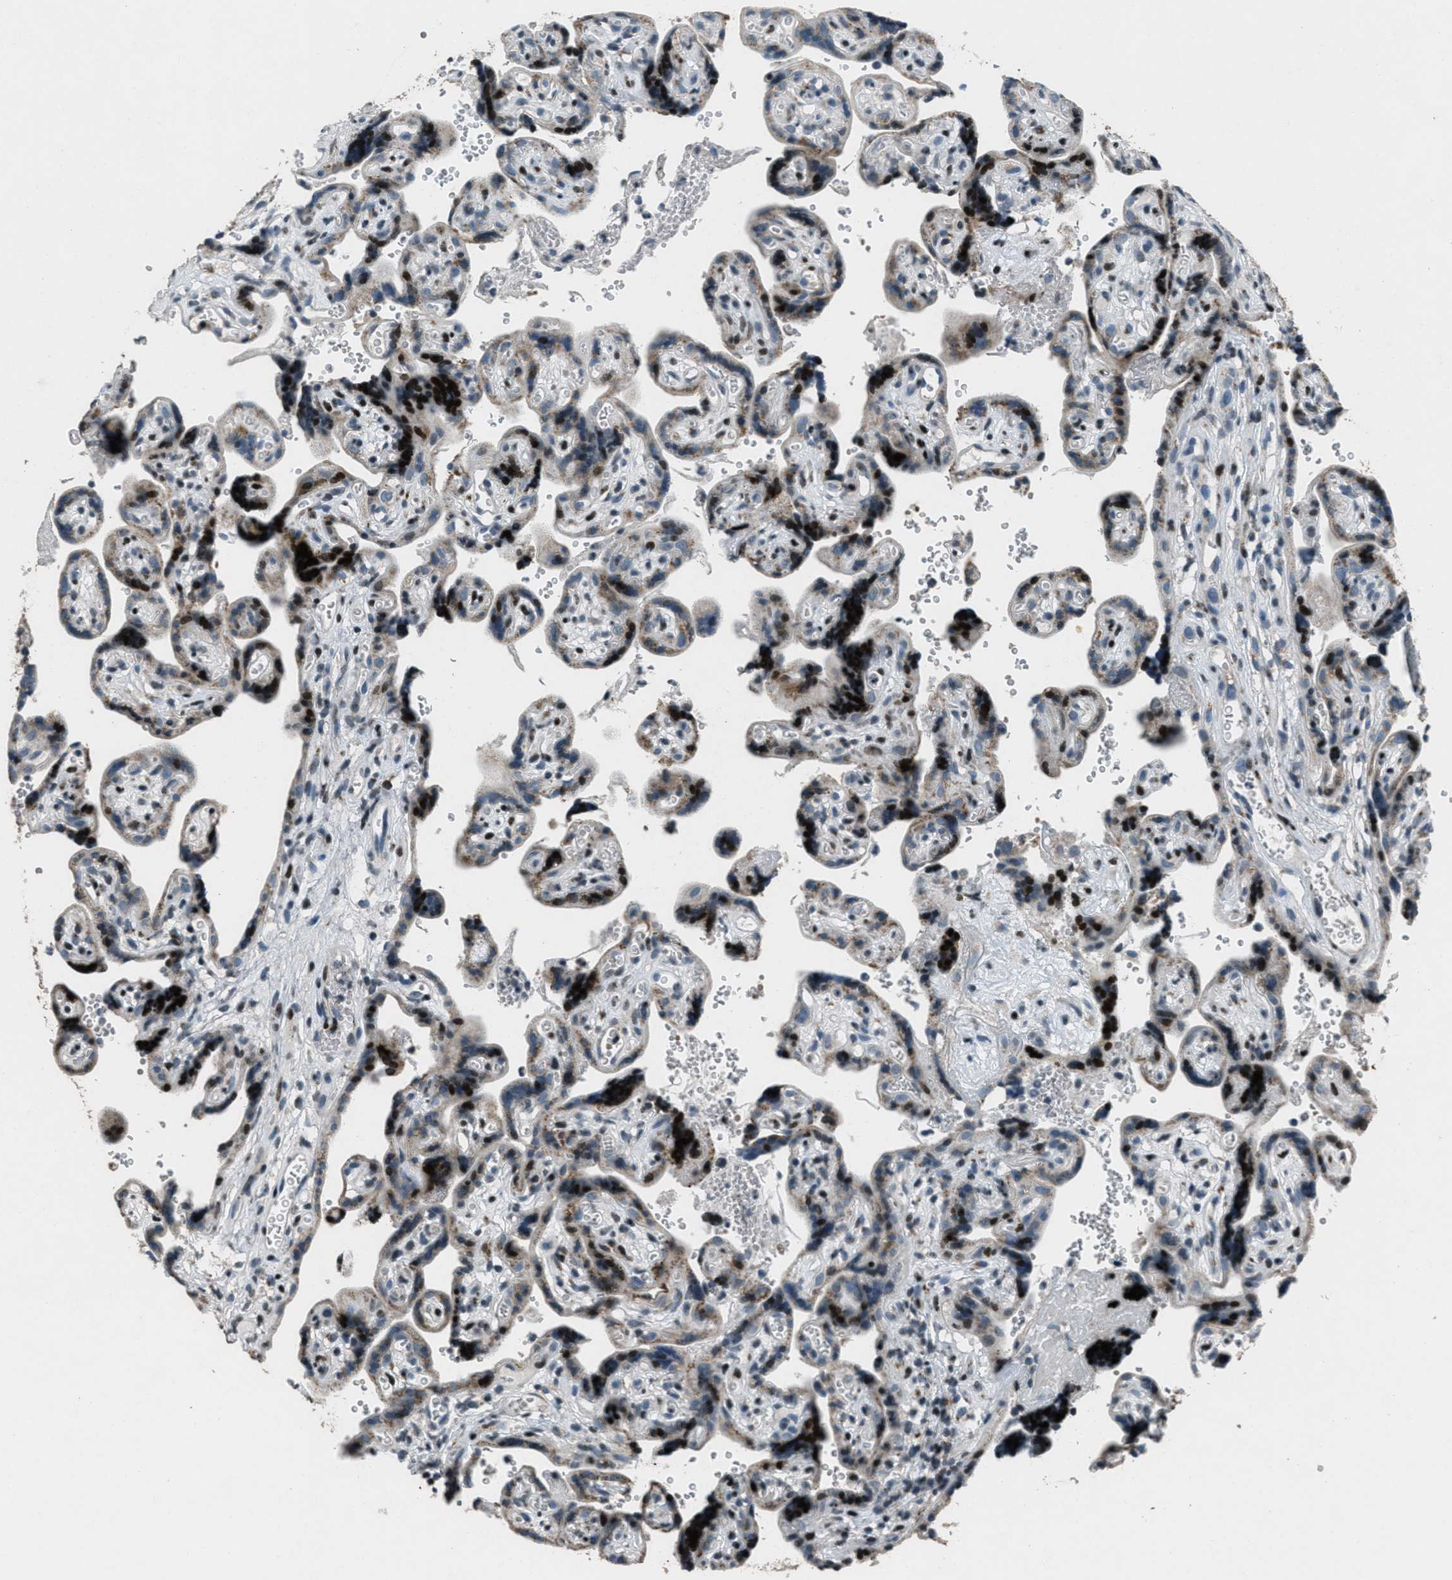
{"staining": {"intensity": "weak", "quantity": ">75%", "location": "cytoplasmic/membranous"}, "tissue": "placenta", "cell_type": "Decidual cells", "image_type": "normal", "snomed": [{"axis": "morphology", "description": "Normal tissue, NOS"}, {"axis": "topography", "description": "Placenta"}], "caption": "The micrograph reveals a brown stain indicating the presence of a protein in the cytoplasmic/membranous of decidual cells in placenta.", "gene": "GPC6", "patient": {"sex": "female", "age": 30}}